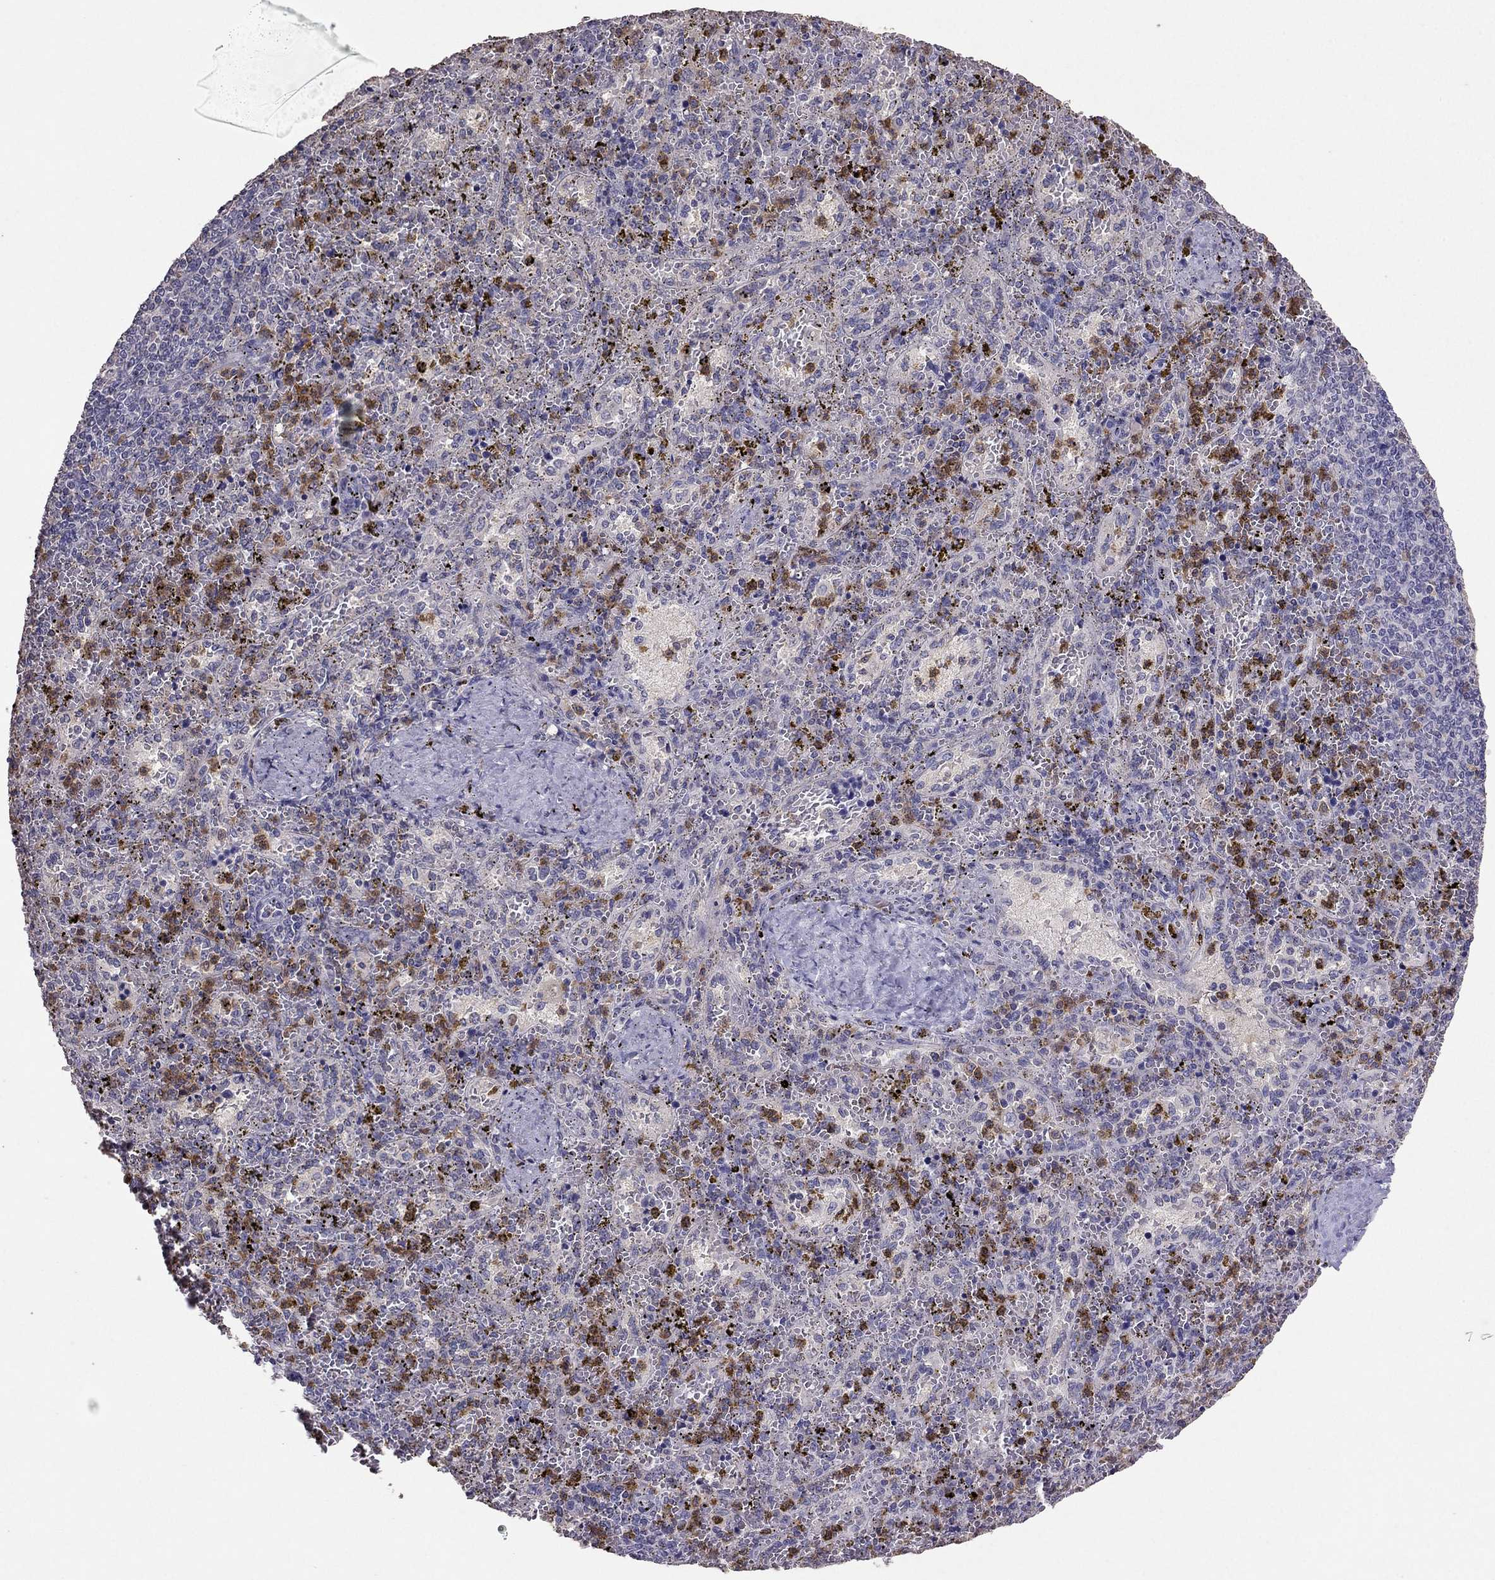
{"staining": {"intensity": "moderate", "quantity": "25%-75%", "location": "cytoplasmic/membranous"}, "tissue": "spleen", "cell_type": "Cells in red pulp", "image_type": "normal", "snomed": [{"axis": "morphology", "description": "Normal tissue, NOS"}, {"axis": "topography", "description": "Spleen"}], "caption": "Brown immunohistochemical staining in unremarkable human spleen reveals moderate cytoplasmic/membranous expression in about 25%-75% of cells in red pulp.", "gene": "RFLNB", "patient": {"sex": "female", "age": 50}}